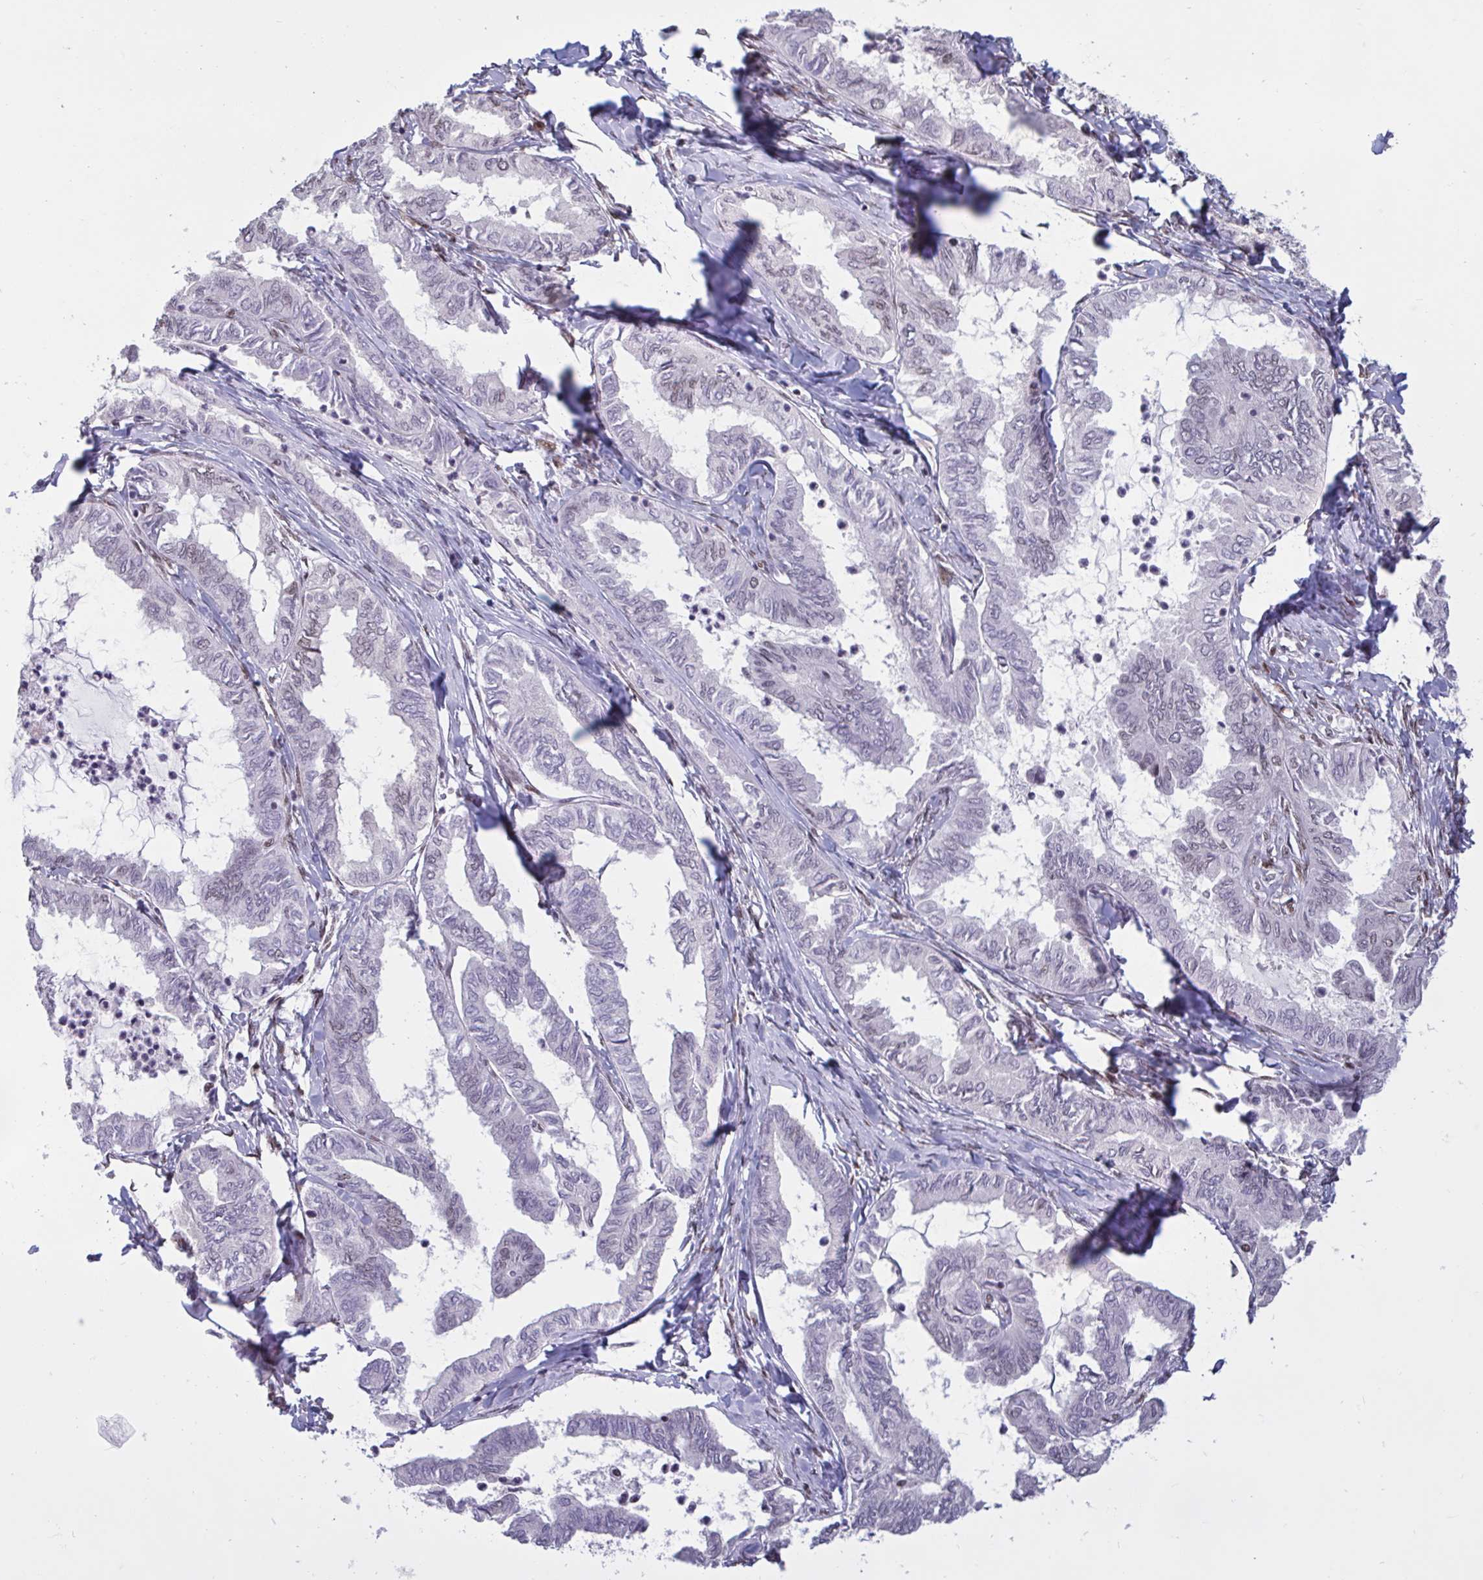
{"staining": {"intensity": "weak", "quantity": "25%-75%", "location": "nuclear"}, "tissue": "ovarian cancer", "cell_type": "Tumor cells", "image_type": "cancer", "snomed": [{"axis": "morphology", "description": "Carcinoma, endometroid"}, {"axis": "topography", "description": "Ovary"}], "caption": "This image exhibits immunohistochemistry (IHC) staining of human ovarian cancer, with low weak nuclear expression in approximately 25%-75% of tumor cells.", "gene": "CBFA2T2", "patient": {"sex": "female", "age": 70}}